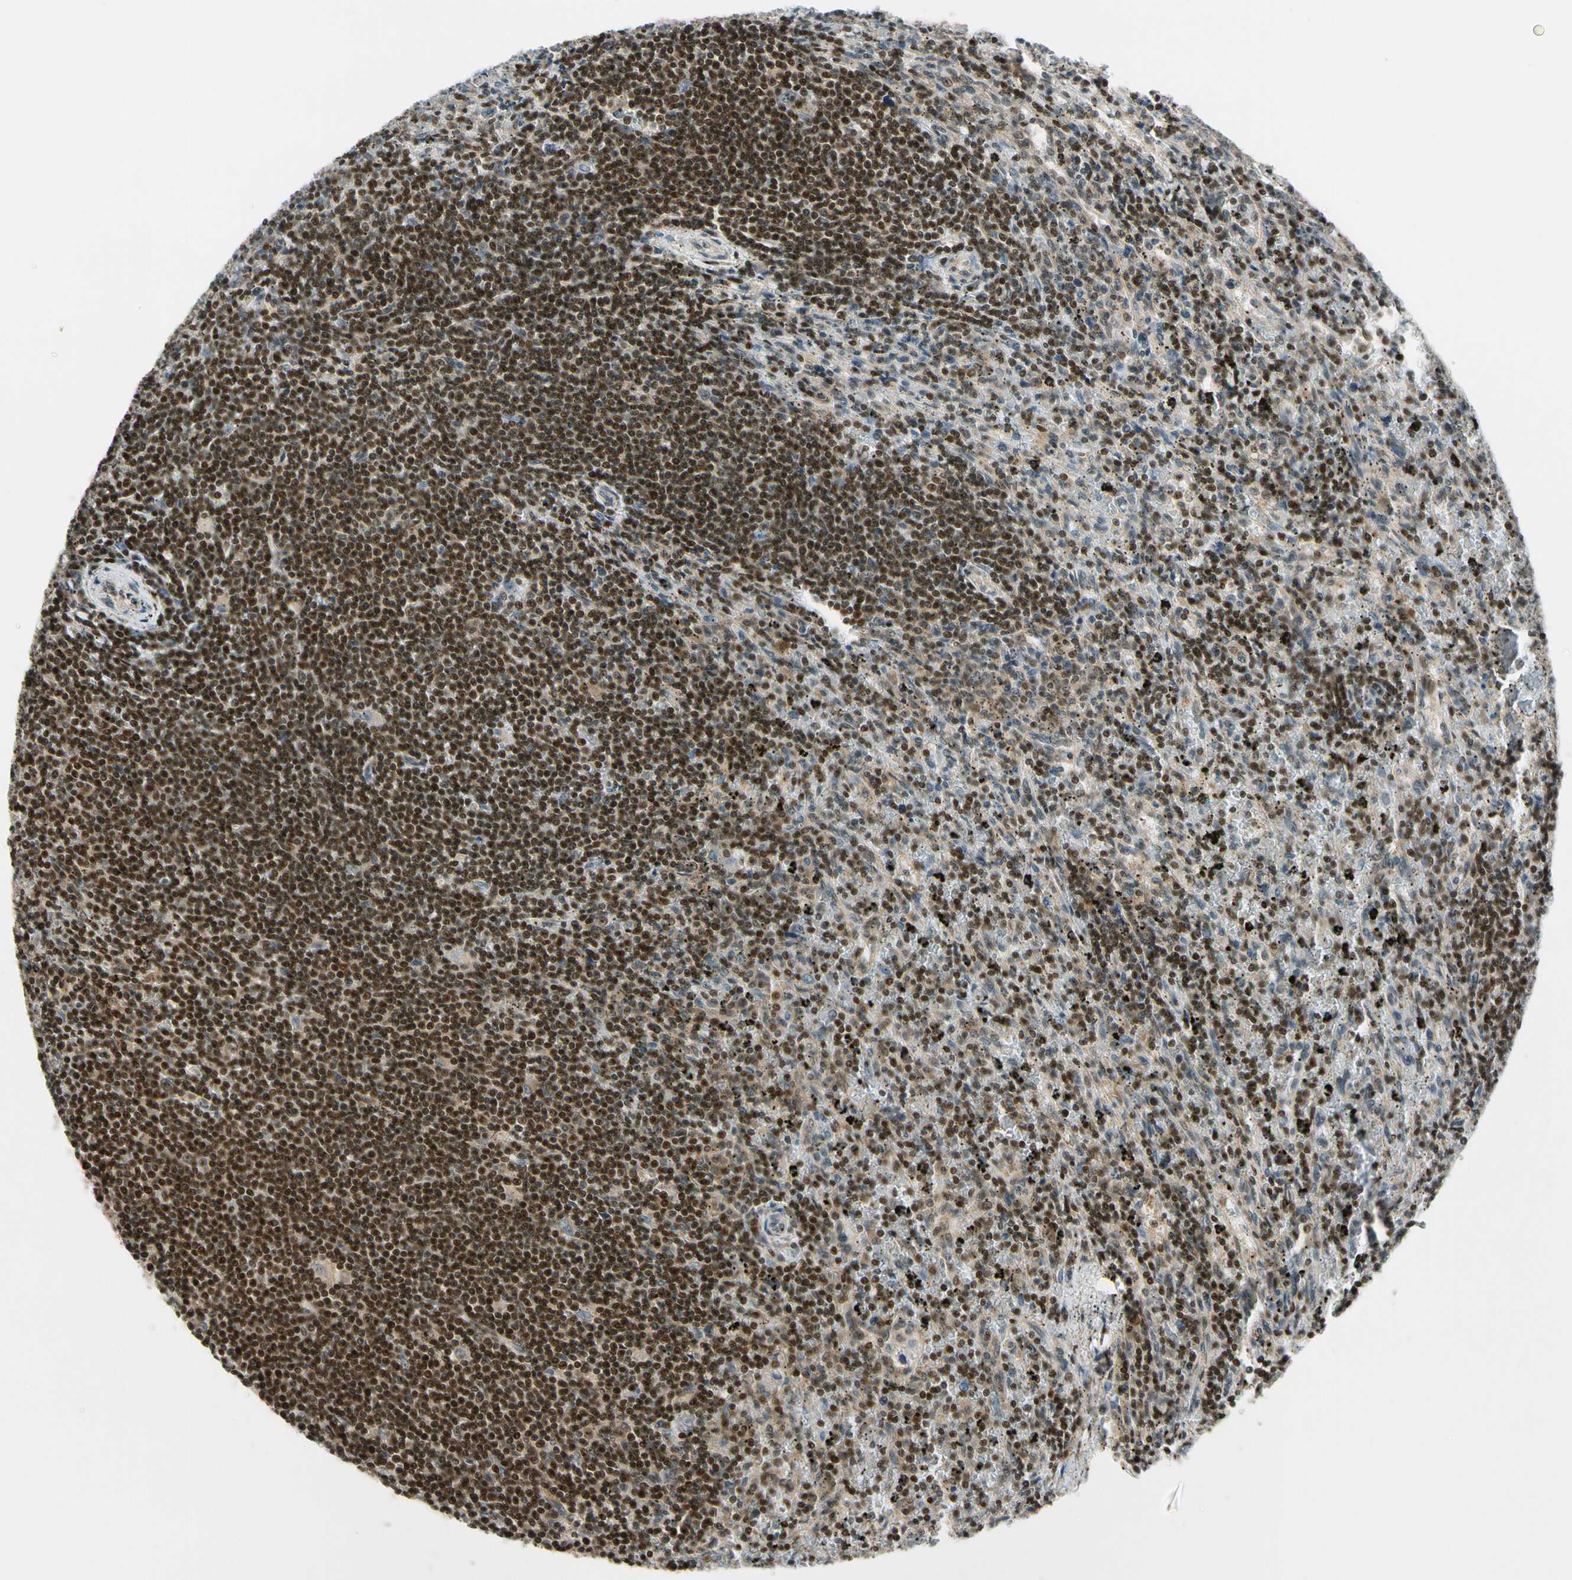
{"staining": {"intensity": "strong", "quantity": ">75%", "location": "cytoplasmic/membranous,nuclear"}, "tissue": "lymphoma", "cell_type": "Tumor cells", "image_type": "cancer", "snomed": [{"axis": "morphology", "description": "Malignant lymphoma, non-Hodgkin's type, Low grade"}, {"axis": "topography", "description": "Spleen"}], "caption": "Malignant lymphoma, non-Hodgkin's type (low-grade) stained for a protein reveals strong cytoplasmic/membranous and nuclear positivity in tumor cells.", "gene": "DAXX", "patient": {"sex": "male", "age": 76}}